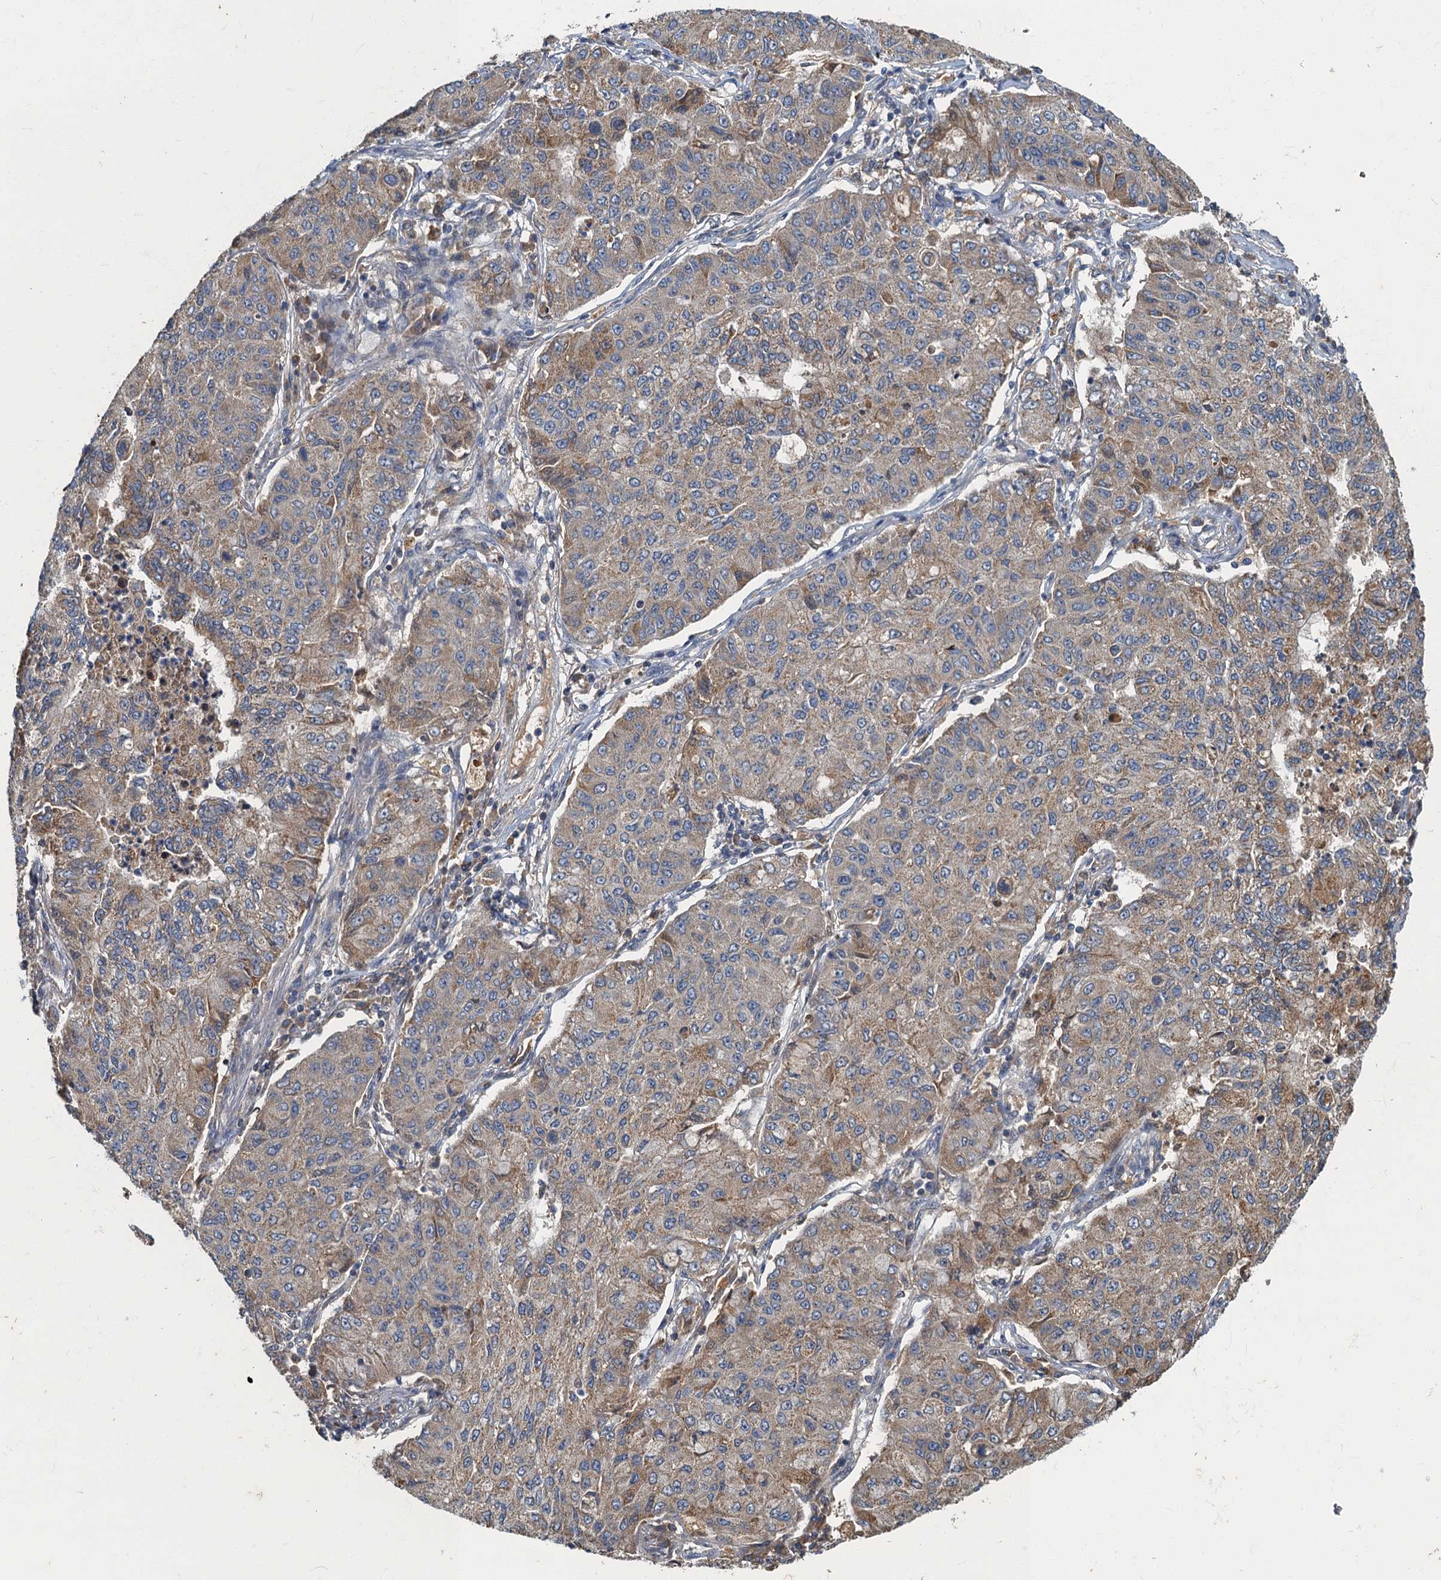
{"staining": {"intensity": "weak", "quantity": "25%-75%", "location": "cytoplasmic/membranous"}, "tissue": "lung cancer", "cell_type": "Tumor cells", "image_type": "cancer", "snomed": [{"axis": "morphology", "description": "Squamous cell carcinoma, NOS"}, {"axis": "topography", "description": "Lung"}], "caption": "IHC micrograph of neoplastic tissue: human squamous cell carcinoma (lung) stained using immunohistochemistry exhibits low levels of weak protein expression localized specifically in the cytoplasmic/membranous of tumor cells, appearing as a cytoplasmic/membranous brown color.", "gene": "WDCP", "patient": {"sex": "male", "age": 74}}